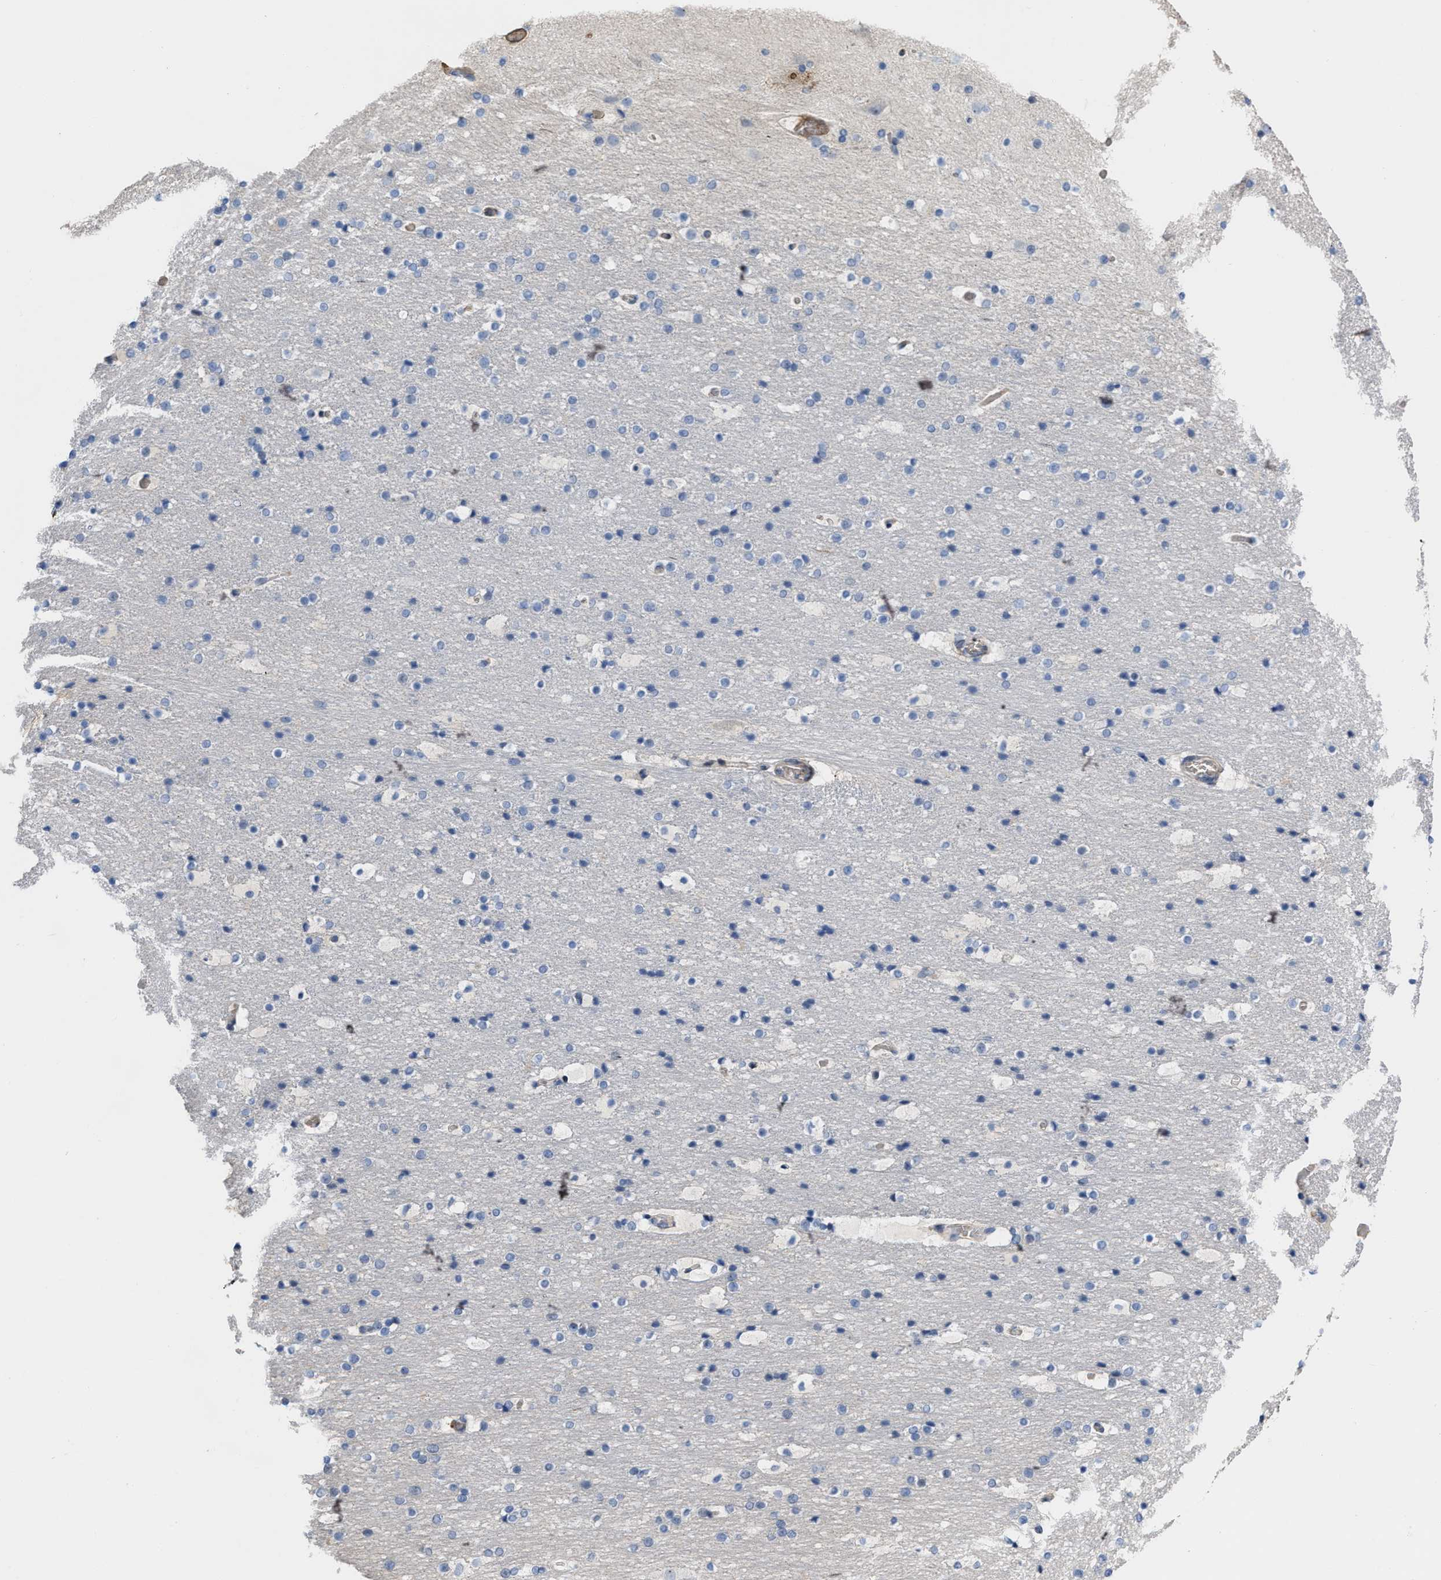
{"staining": {"intensity": "weak", "quantity": "25%-75%", "location": "cytoplasmic/membranous"}, "tissue": "cerebral cortex", "cell_type": "Endothelial cells", "image_type": "normal", "snomed": [{"axis": "morphology", "description": "Normal tissue, NOS"}, {"axis": "topography", "description": "Cerebral cortex"}], "caption": "IHC image of unremarkable cerebral cortex: human cerebral cortex stained using immunohistochemistry exhibits low levels of weak protein expression localized specifically in the cytoplasmic/membranous of endothelial cells, appearing as a cytoplasmic/membranous brown color.", "gene": "POLR1F", "patient": {"sex": "male", "age": 57}}